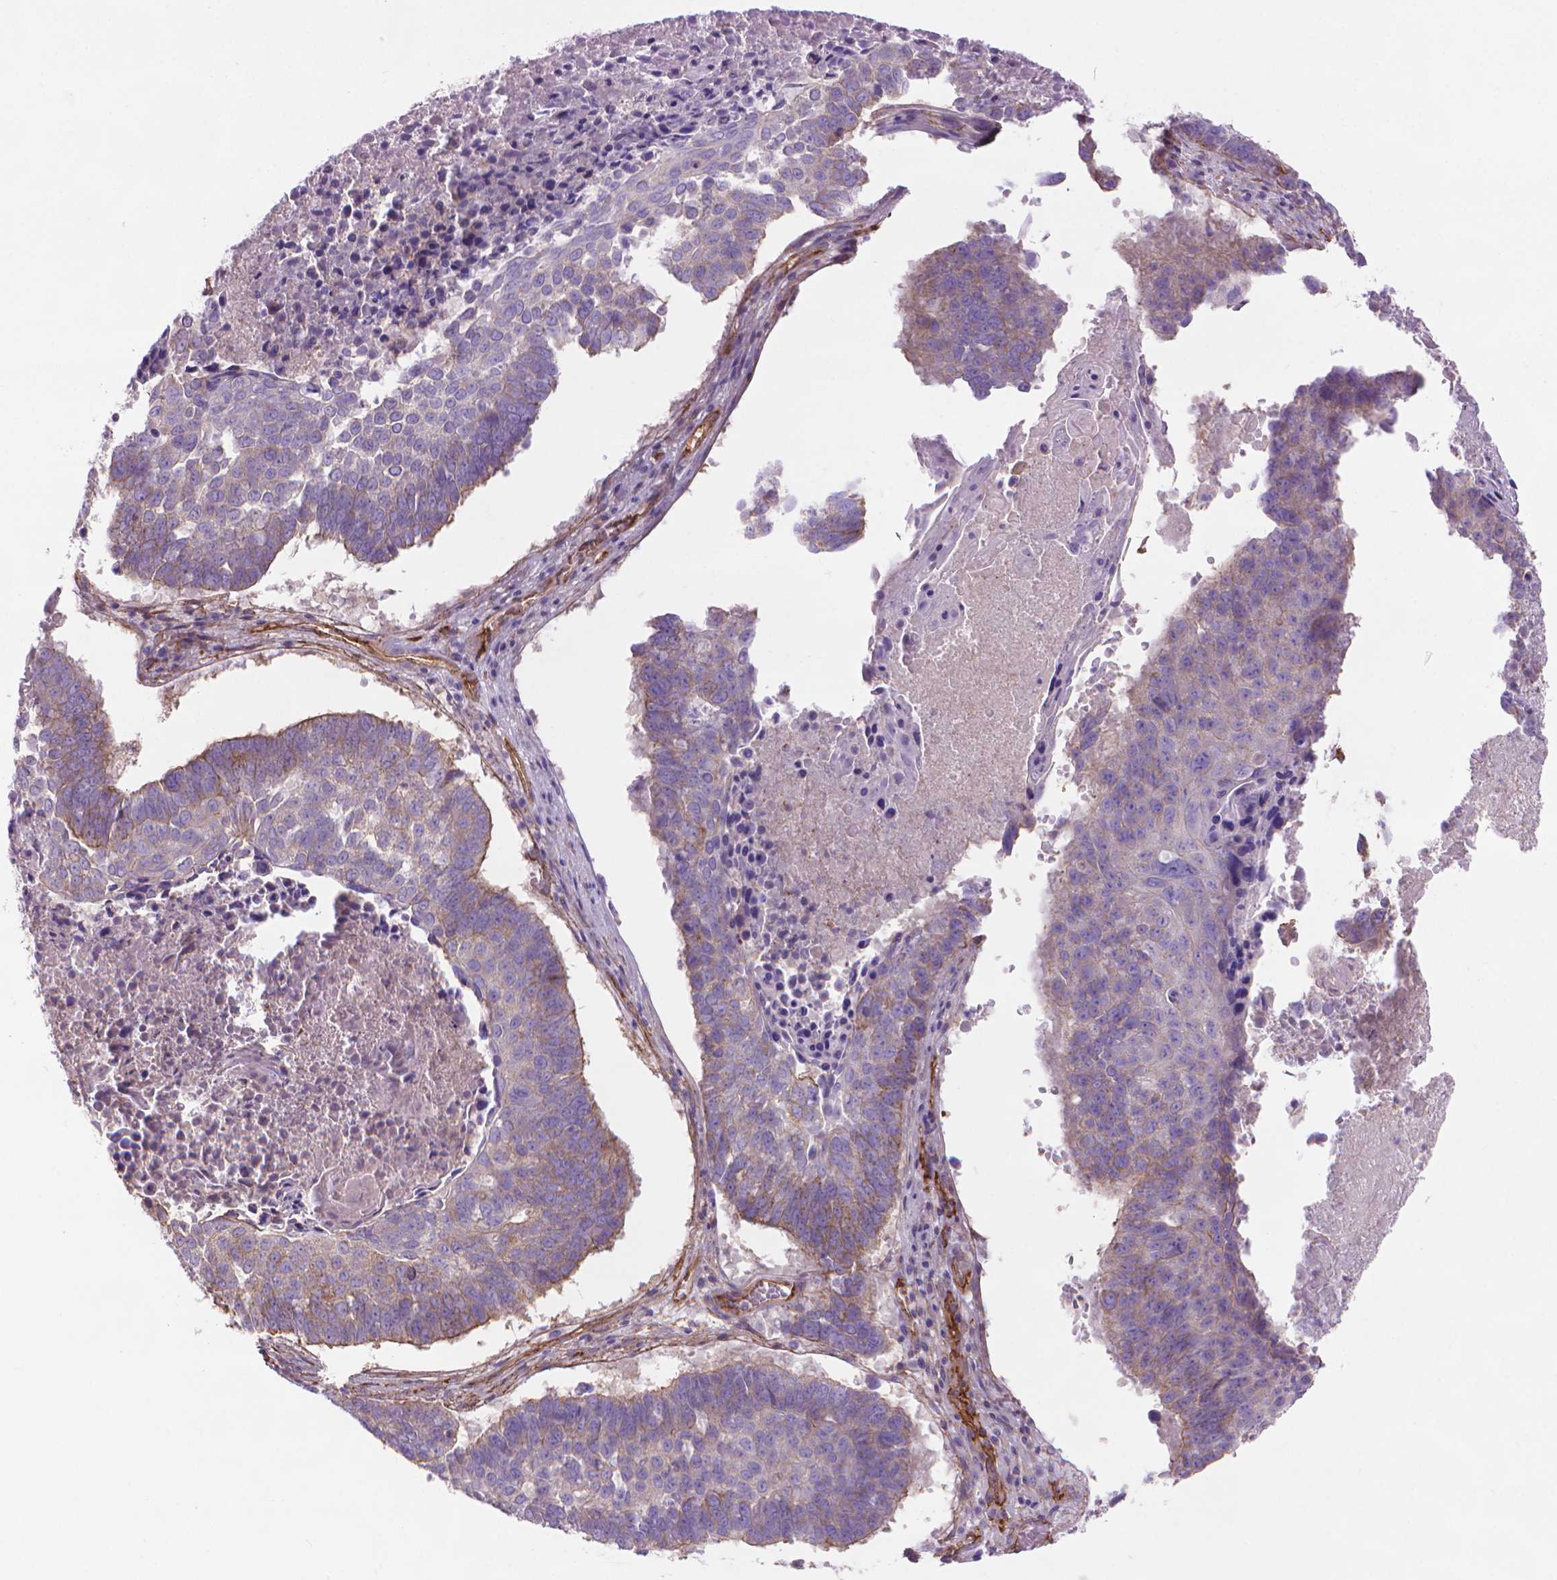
{"staining": {"intensity": "weak", "quantity": "<25%", "location": "cytoplasmic/membranous"}, "tissue": "lung cancer", "cell_type": "Tumor cells", "image_type": "cancer", "snomed": [{"axis": "morphology", "description": "Squamous cell carcinoma, NOS"}, {"axis": "topography", "description": "Lung"}], "caption": "Image shows no protein staining in tumor cells of lung cancer (squamous cell carcinoma) tissue.", "gene": "TENT5A", "patient": {"sex": "male", "age": 73}}